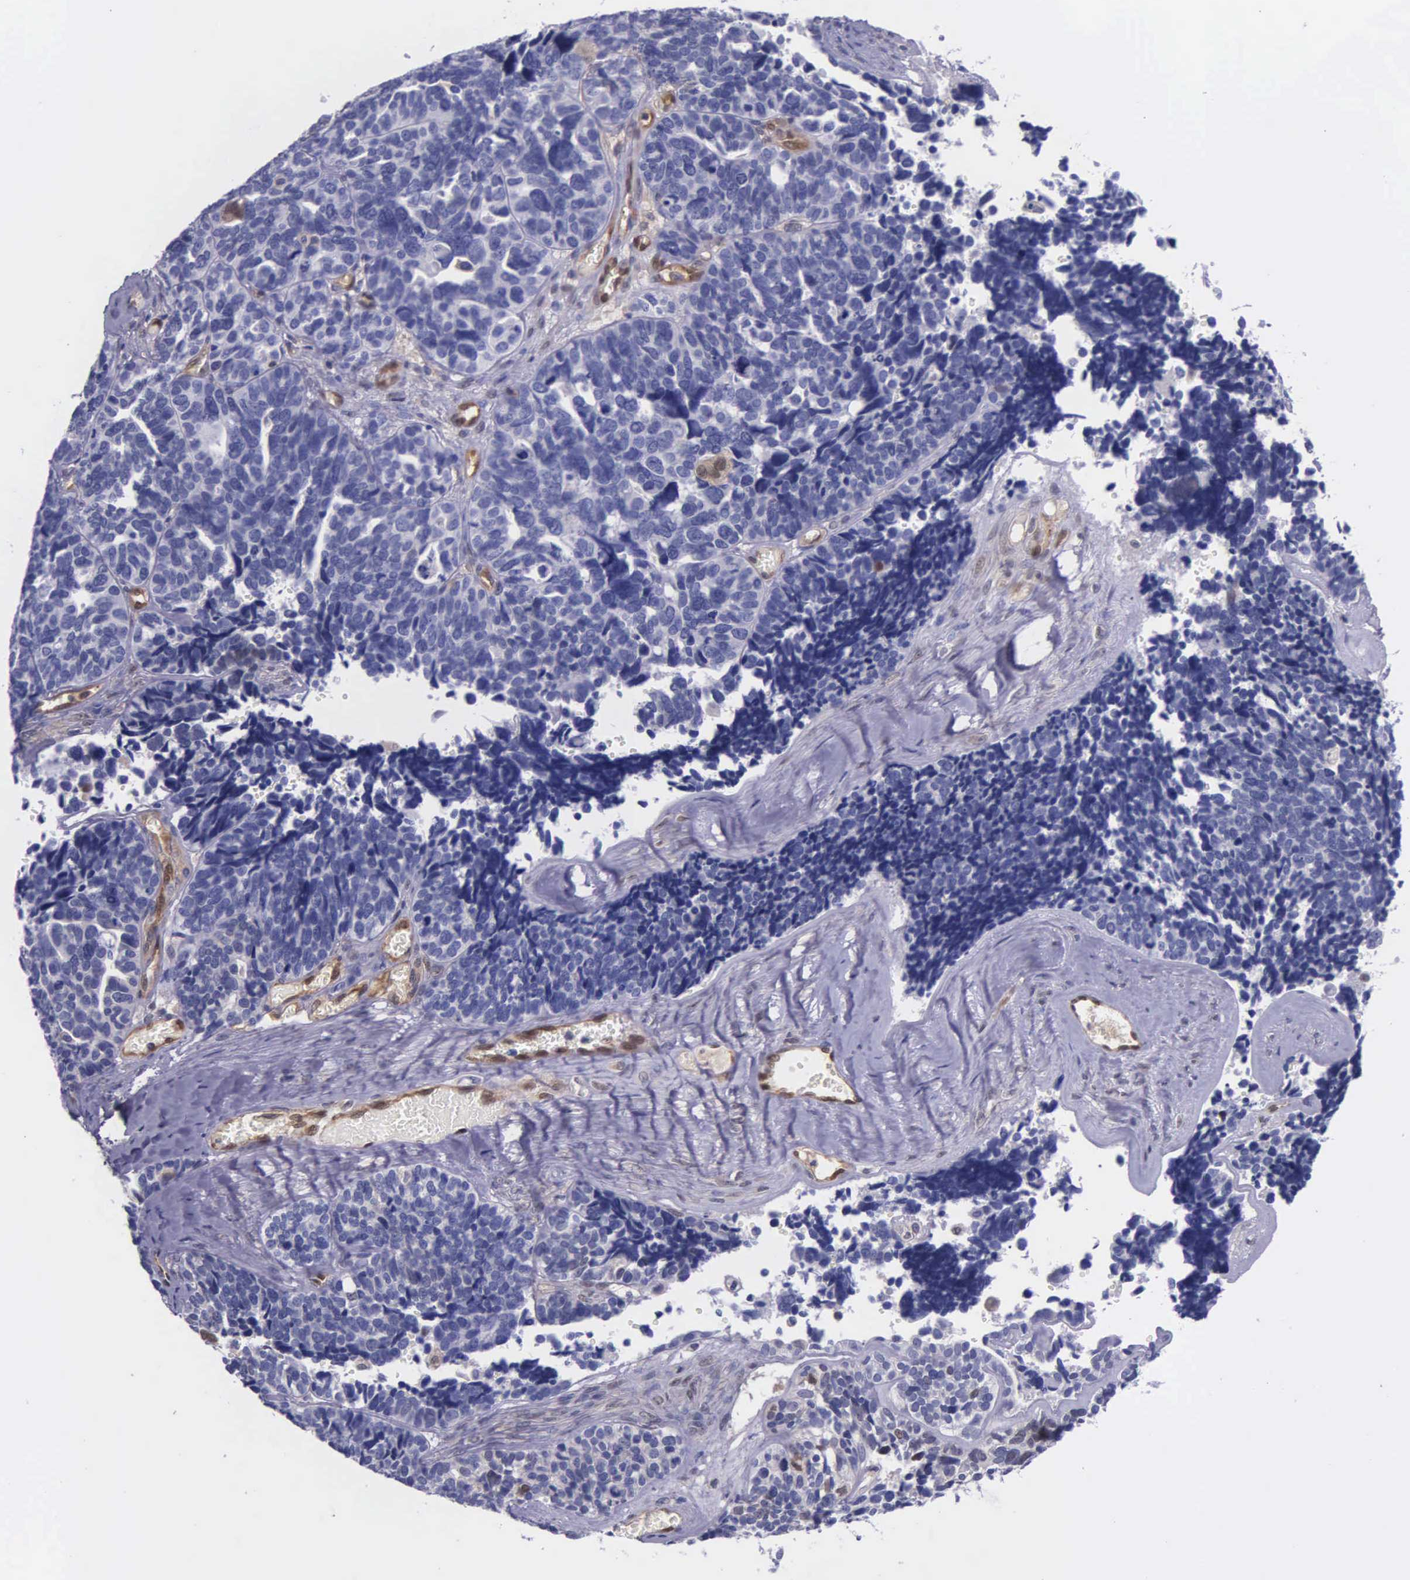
{"staining": {"intensity": "negative", "quantity": "none", "location": "none"}, "tissue": "ovarian cancer", "cell_type": "Tumor cells", "image_type": "cancer", "snomed": [{"axis": "morphology", "description": "Cystadenocarcinoma, serous, NOS"}, {"axis": "topography", "description": "Ovary"}], "caption": "Photomicrograph shows no significant protein expression in tumor cells of ovarian cancer (serous cystadenocarcinoma). (DAB (3,3'-diaminobenzidine) immunohistochemistry (IHC) with hematoxylin counter stain).", "gene": "GMPR2", "patient": {"sex": "female", "age": 77}}